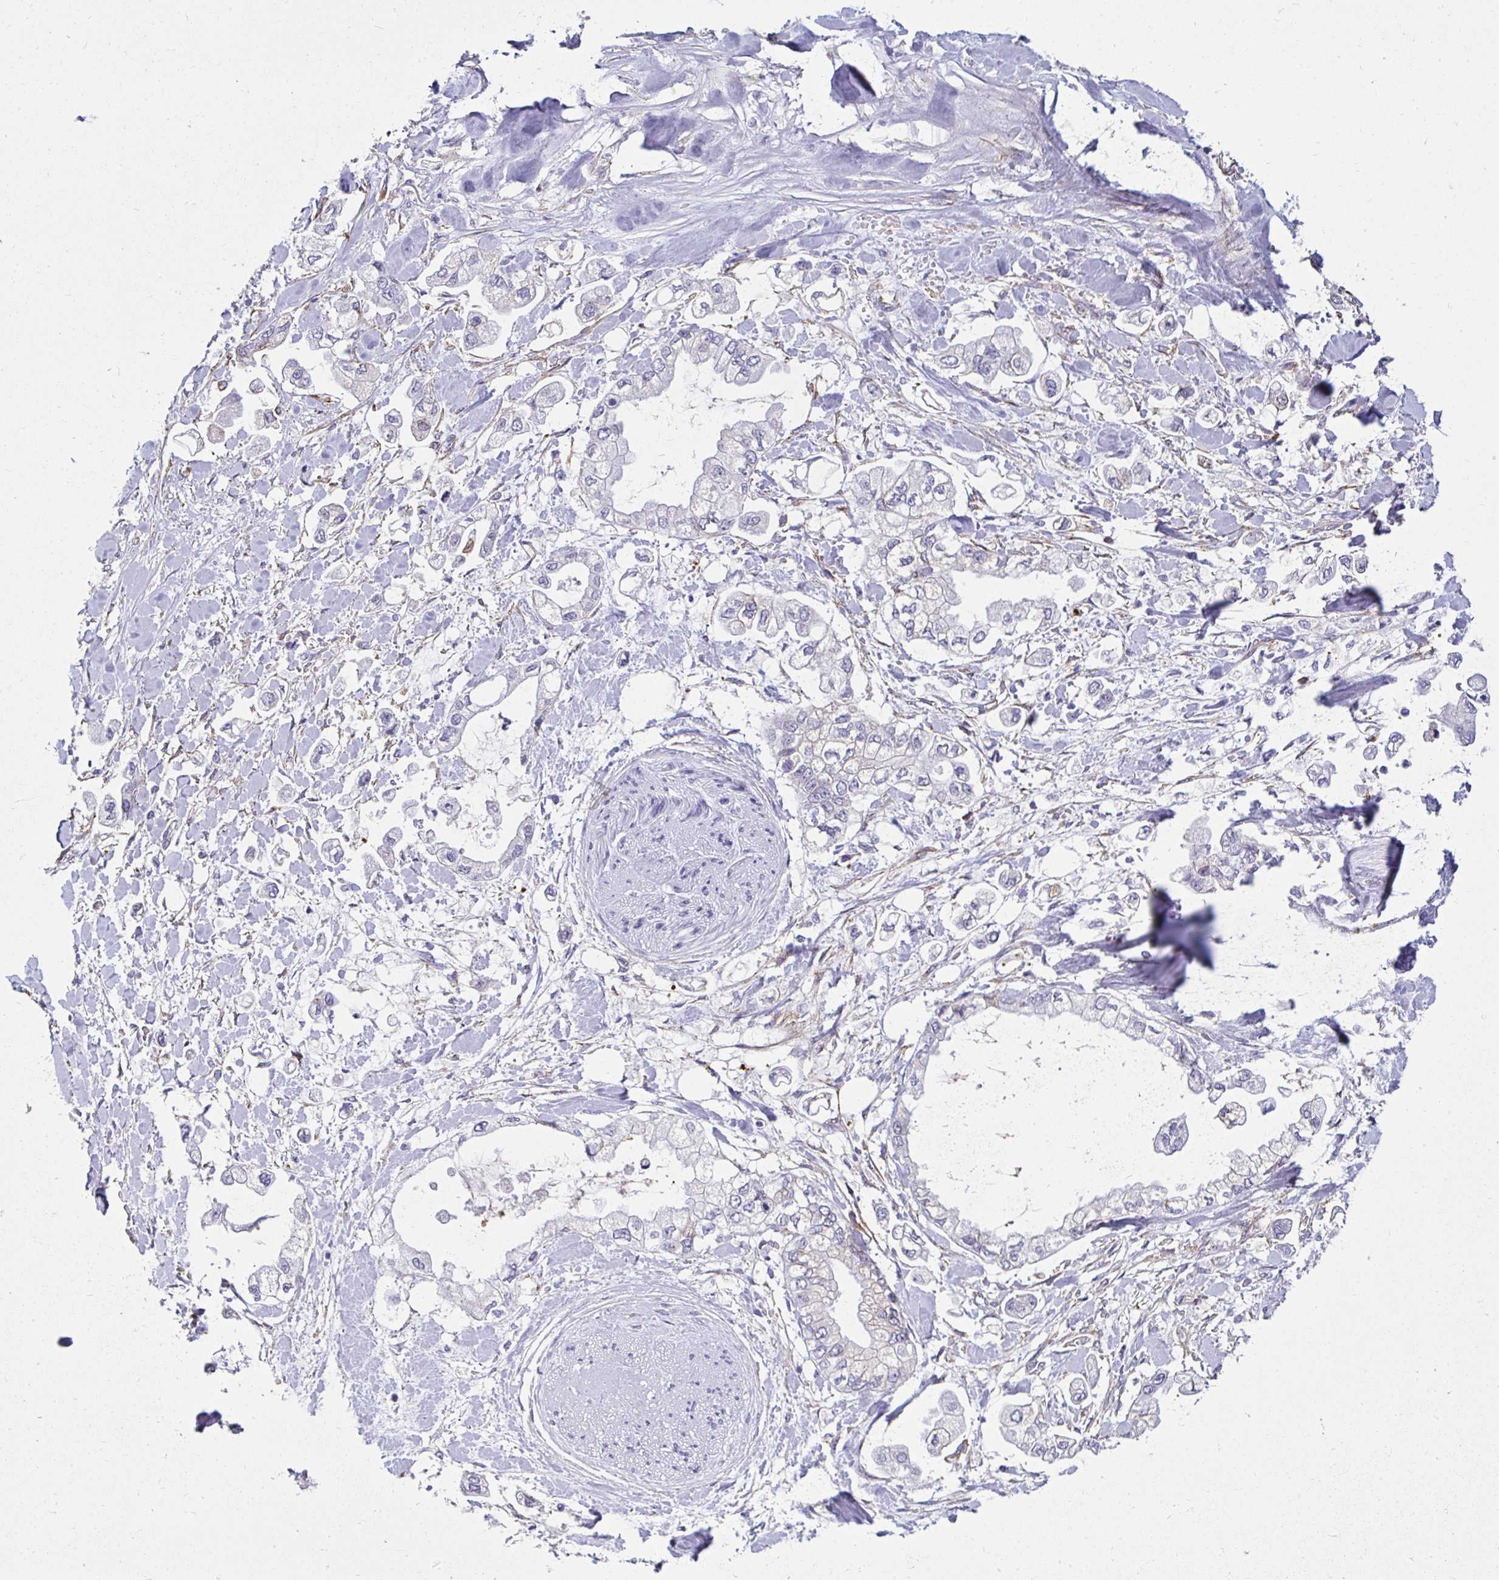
{"staining": {"intensity": "negative", "quantity": "none", "location": "none"}, "tissue": "testis cancer", "cell_type": "Tumor cells", "image_type": "cancer", "snomed": [{"axis": "morphology", "description": "Seminoma, NOS"}, {"axis": "topography", "description": "Testis"}], "caption": "Immunohistochemical staining of human seminoma (testis) demonstrates no significant staining in tumor cells.", "gene": "ANKRD62", "patient": {"sex": "male", "age": 34}}